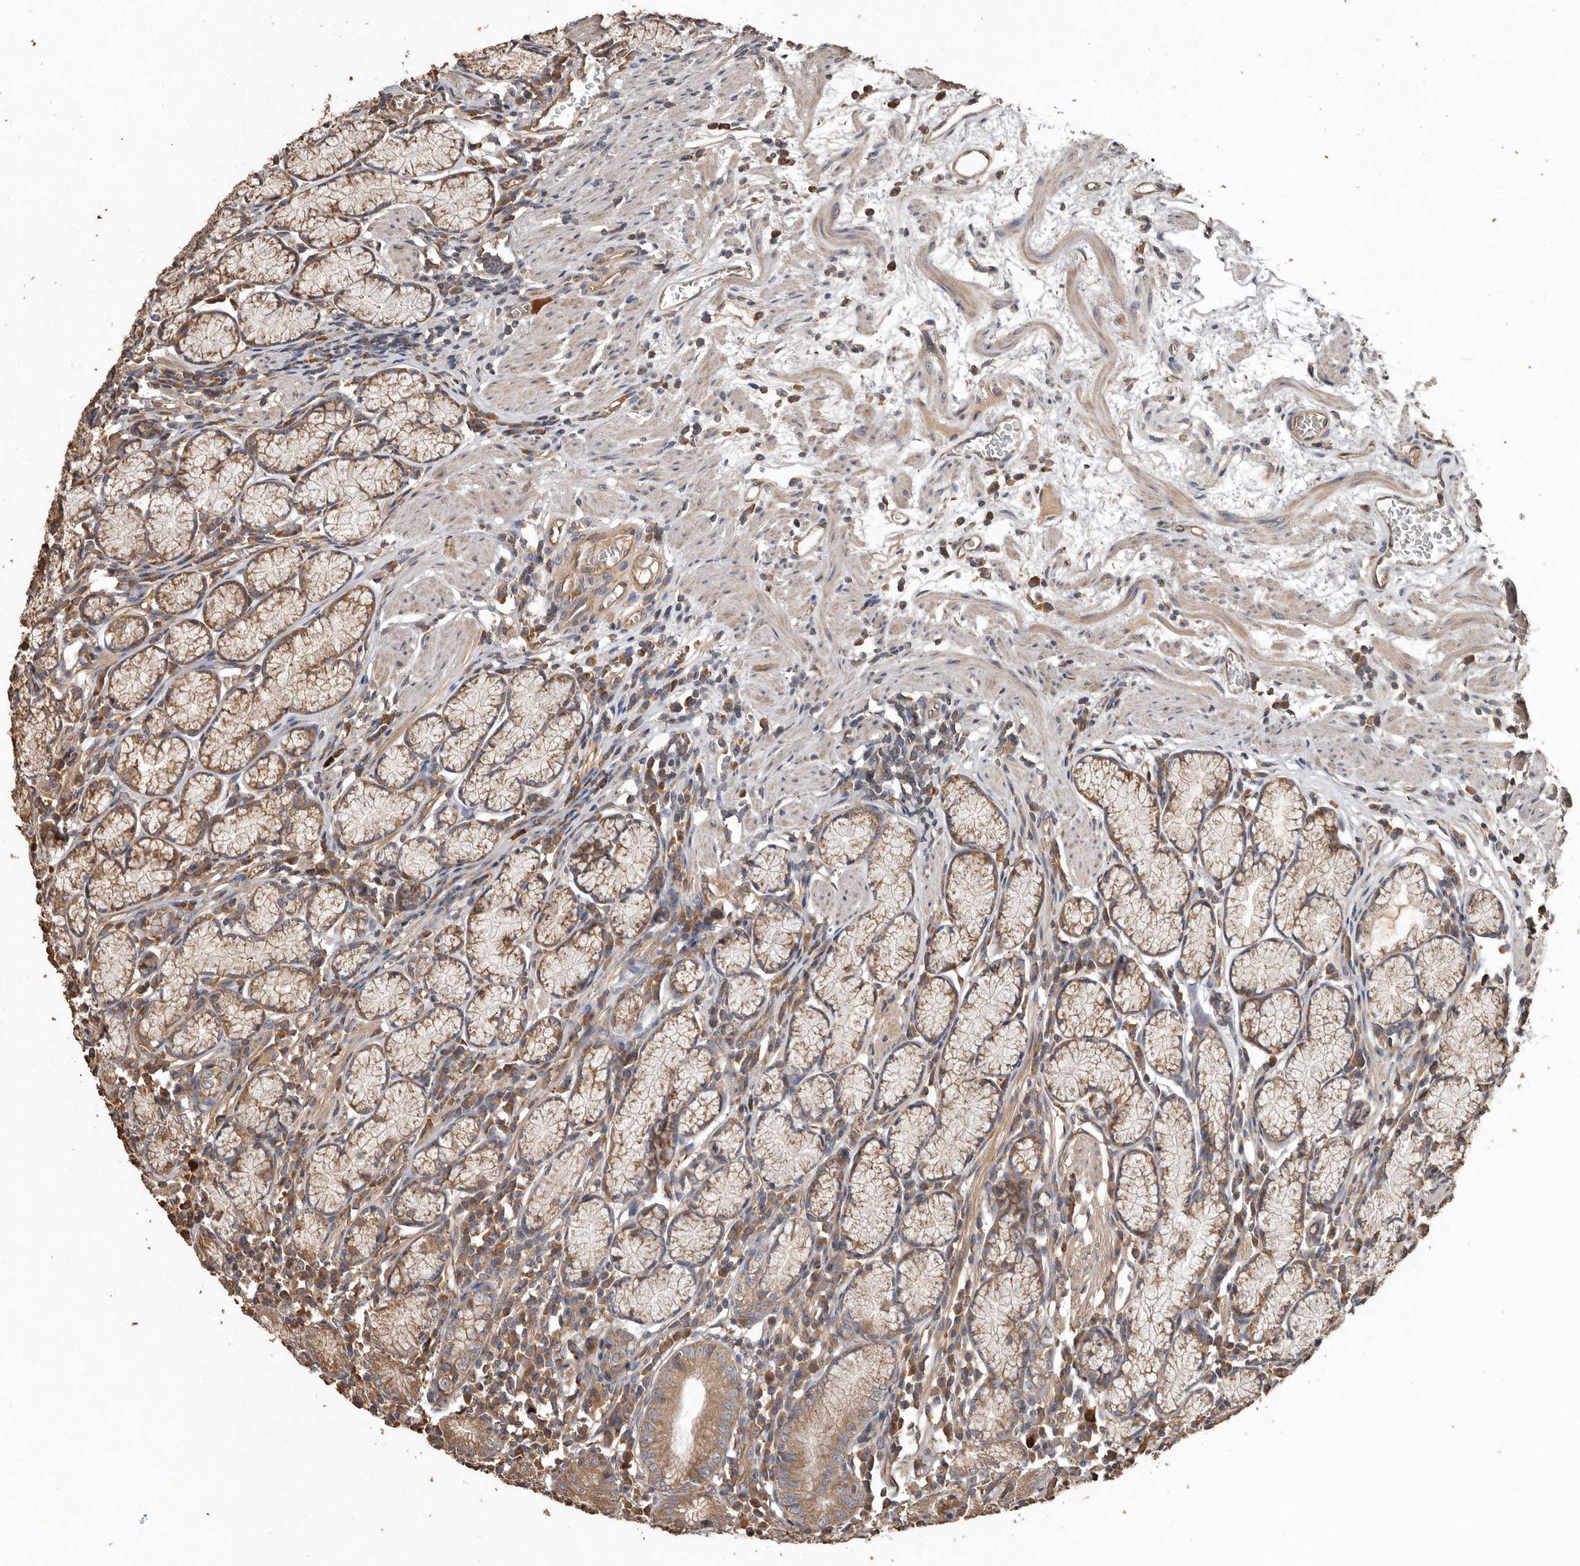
{"staining": {"intensity": "moderate", "quantity": ">75%", "location": "cytoplasmic/membranous"}, "tissue": "stomach", "cell_type": "Glandular cells", "image_type": "normal", "snomed": [{"axis": "morphology", "description": "Normal tissue, NOS"}, {"axis": "topography", "description": "Stomach"}], "caption": "Immunohistochemical staining of benign human stomach exhibits >75% levels of moderate cytoplasmic/membranous protein staining in approximately >75% of glandular cells. The protein is stained brown, and the nuclei are stained in blue (DAB IHC with brightfield microscopy, high magnification).", "gene": "FLCN", "patient": {"sex": "male", "age": 55}}